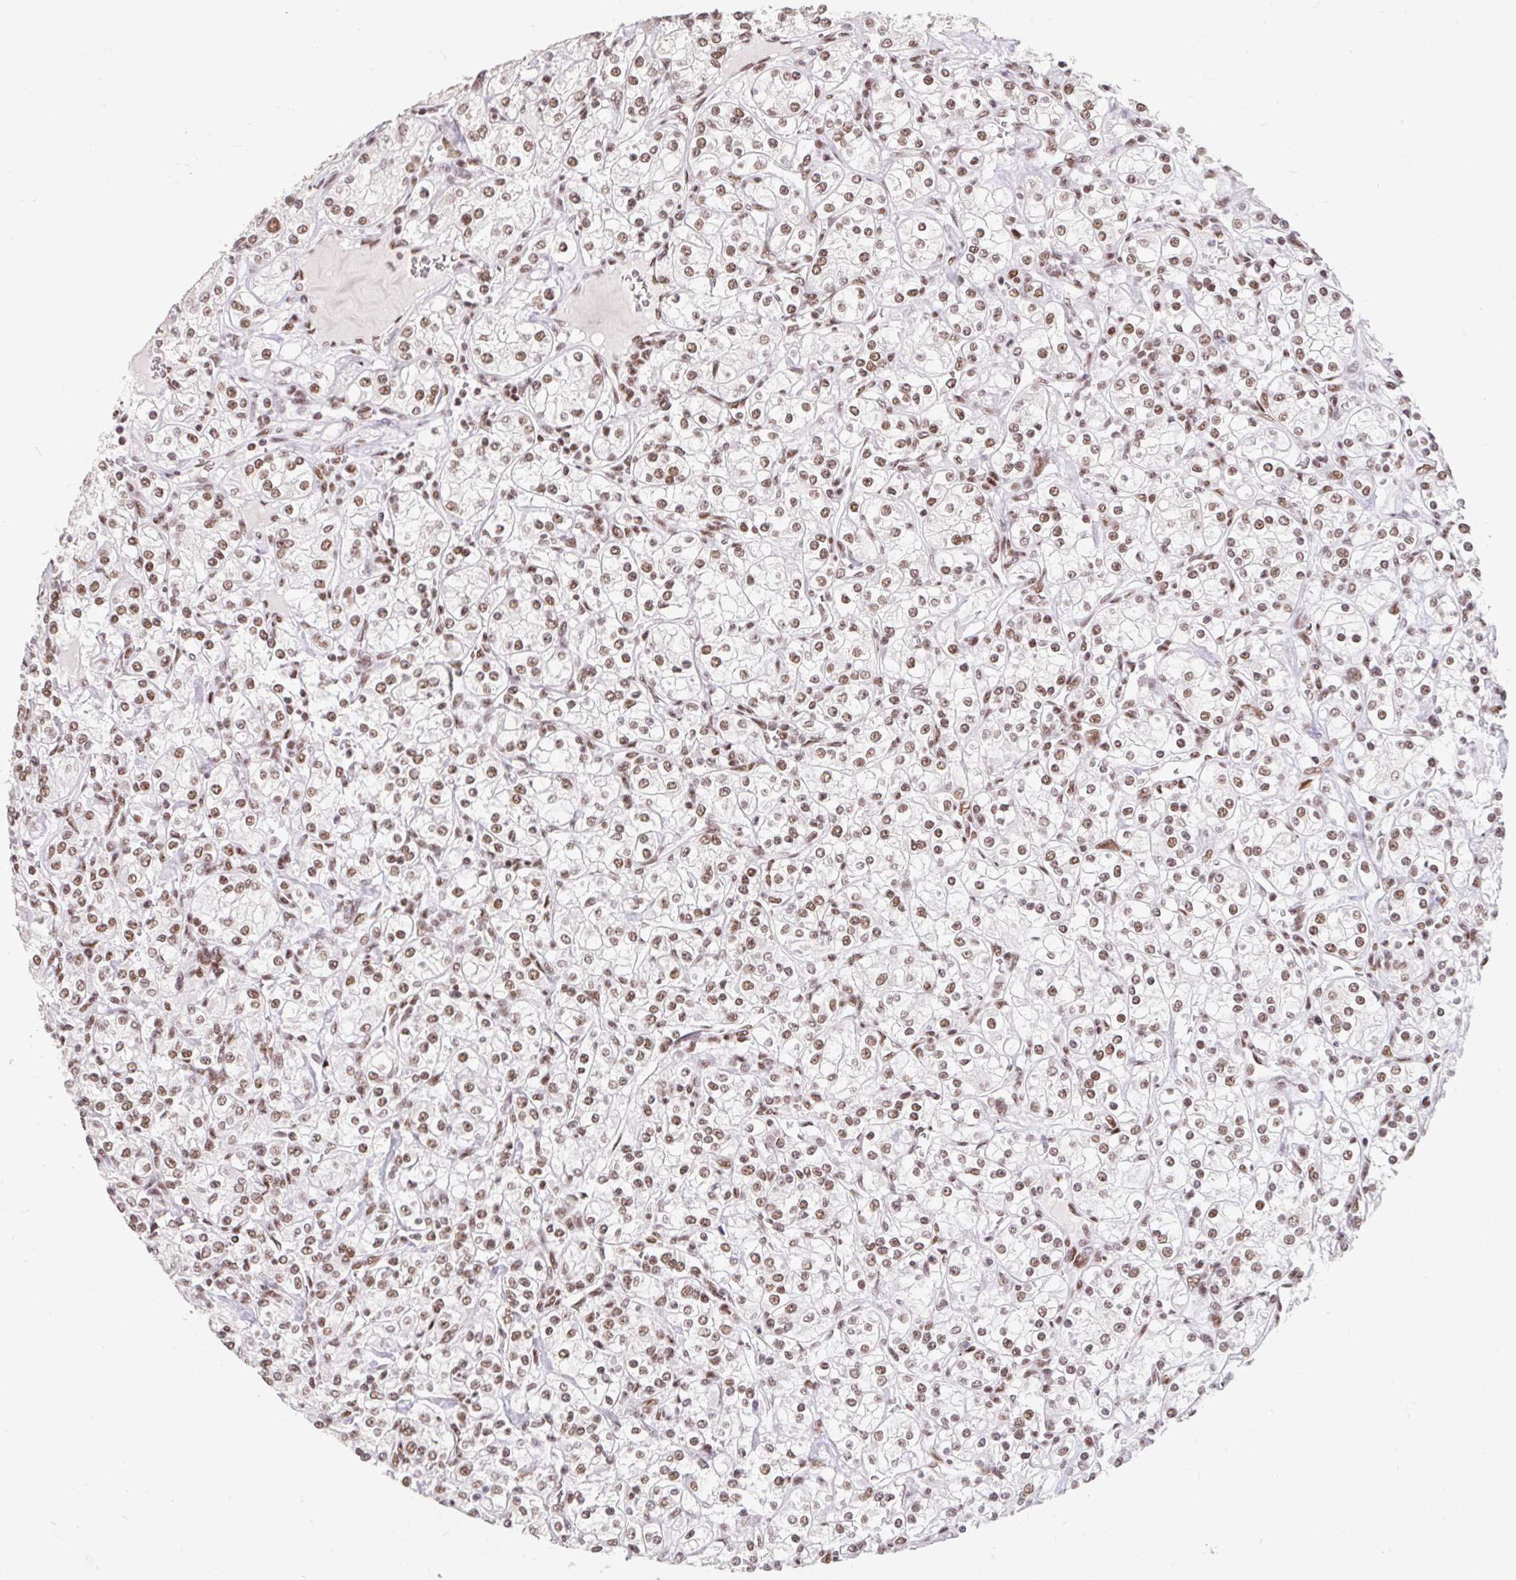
{"staining": {"intensity": "moderate", "quantity": ">75%", "location": "nuclear"}, "tissue": "renal cancer", "cell_type": "Tumor cells", "image_type": "cancer", "snomed": [{"axis": "morphology", "description": "Adenocarcinoma, NOS"}, {"axis": "topography", "description": "Kidney"}], "caption": "Tumor cells exhibit medium levels of moderate nuclear staining in approximately >75% of cells in renal adenocarcinoma.", "gene": "SRSF10", "patient": {"sex": "male", "age": 77}}